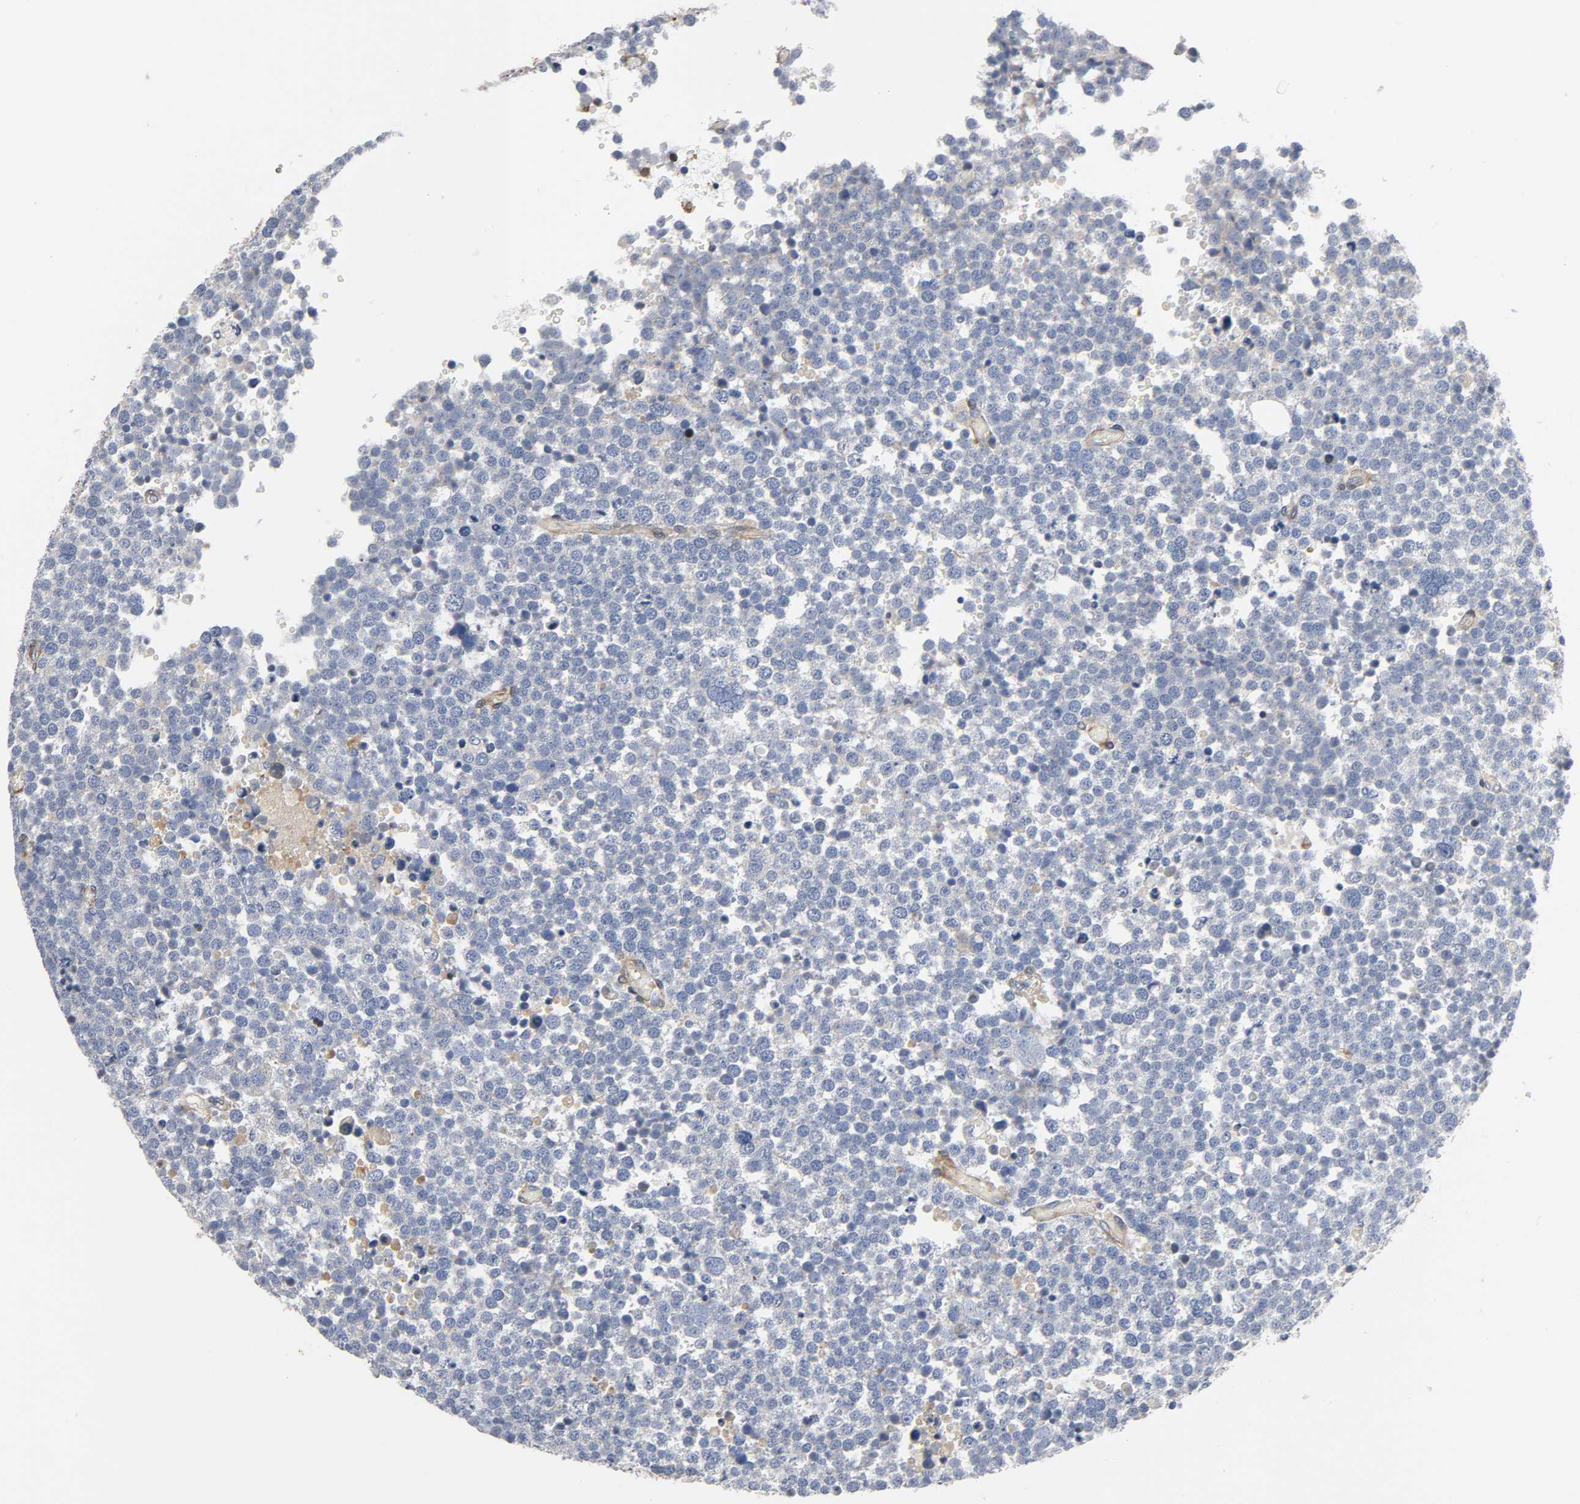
{"staining": {"intensity": "negative", "quantity": "none", "location": "none"}, "tissue": "testis cancer", "cell_type": "Tumor cells", "image_type": "cancer", "snomed": [{"axis": "morphology", "description": "Seminoma, NOS"}, {"axis": "topography", "description": "Testis"}], "caption": "This is a image of immunohistochemistry (IHC) staining of testis seminoma, which shows no staining in tumor cells.", "gene": "ARHGAP1", "patient": {"sex": "male", "age": 71}}